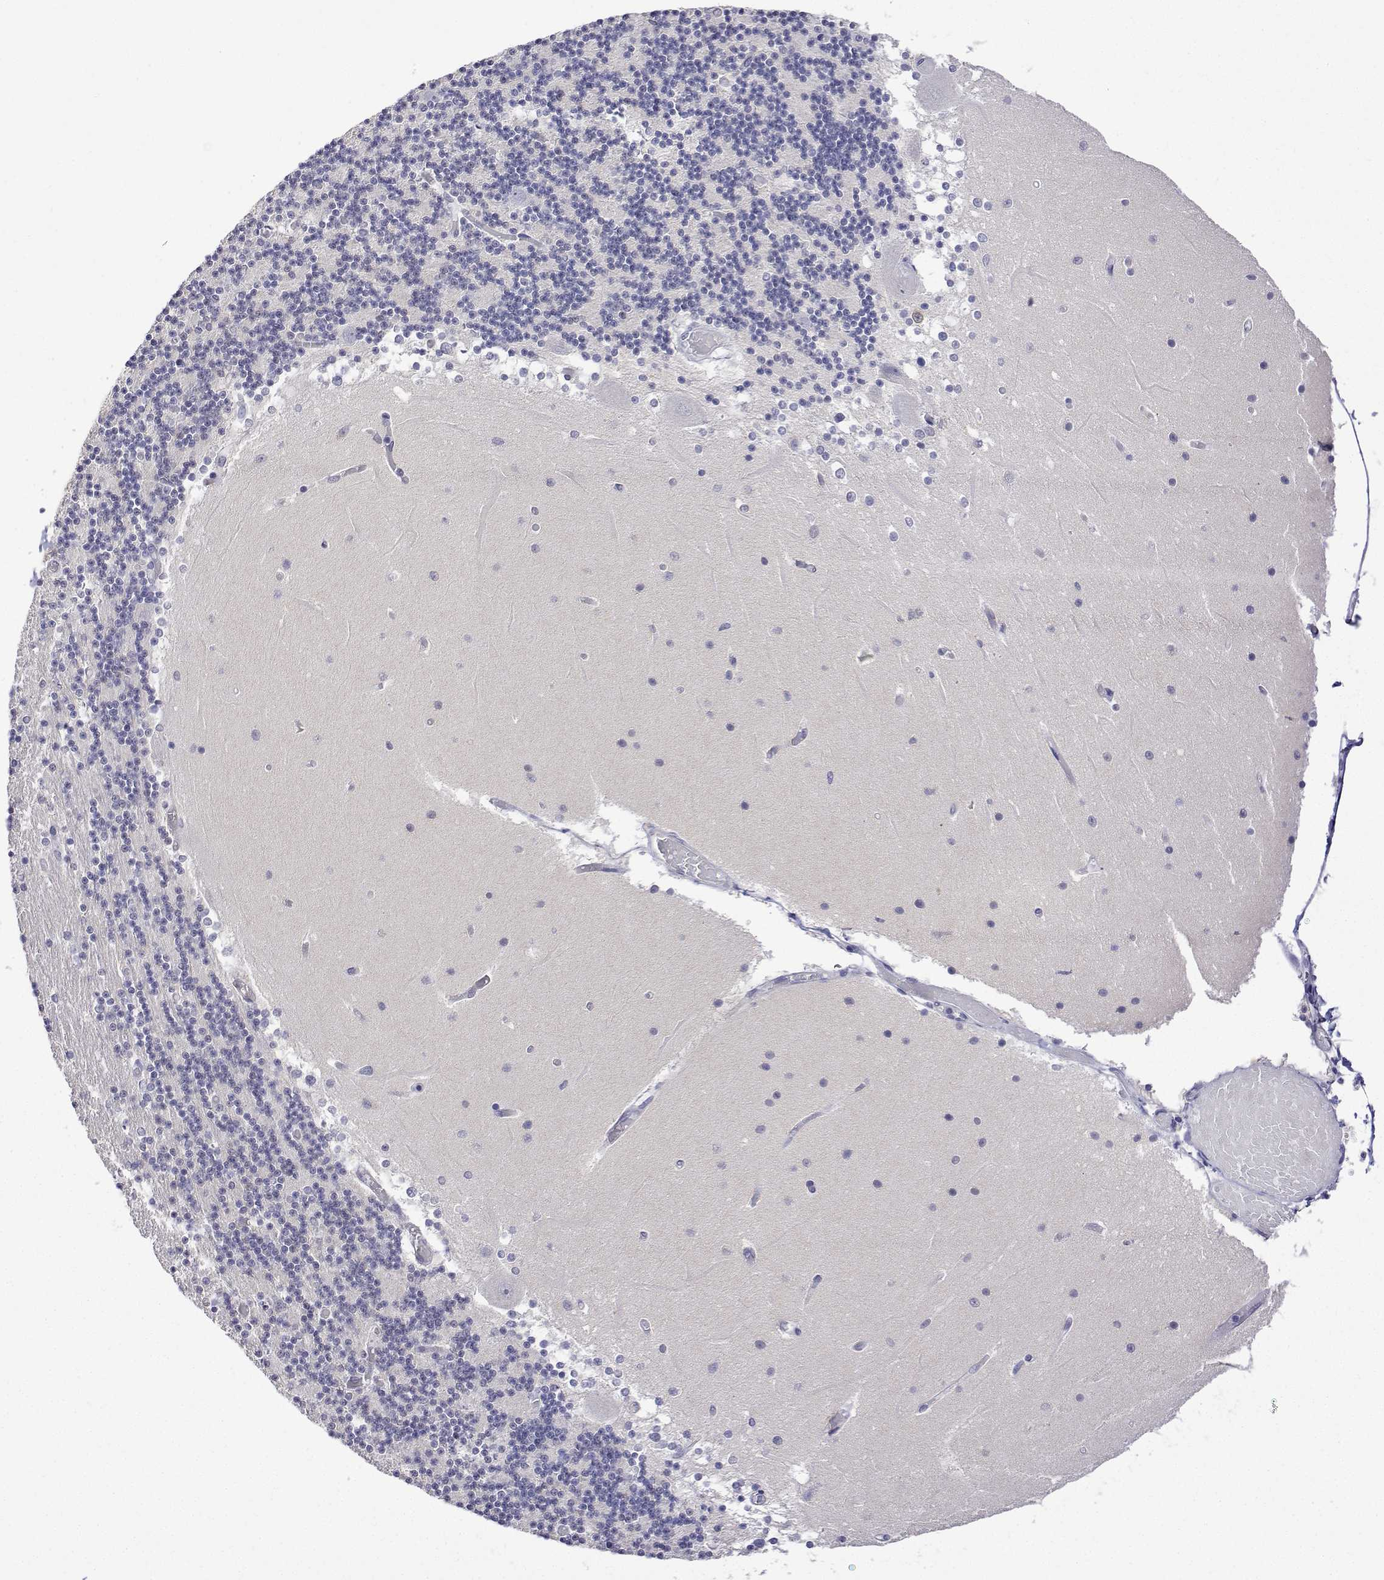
{"staining": {"intensity": "negative", "quantity": "none", "location": "none"}, "tissue": "cerebellum", "cell_type": "Cells in granular layer", "image_type": "normal", "snomed": [{"axis": "morphology", "description": "Normal tissue, NOS"}, {"axis": "topography", "description": "Cerebellum"}], "caption": "This is an immunohistochemistry histopathology image of unremarkable human cerebellum. There is no staining in cells in granular layer.", "gene": "PLCB1", "patient": {"sex": "female", "age": 28}}